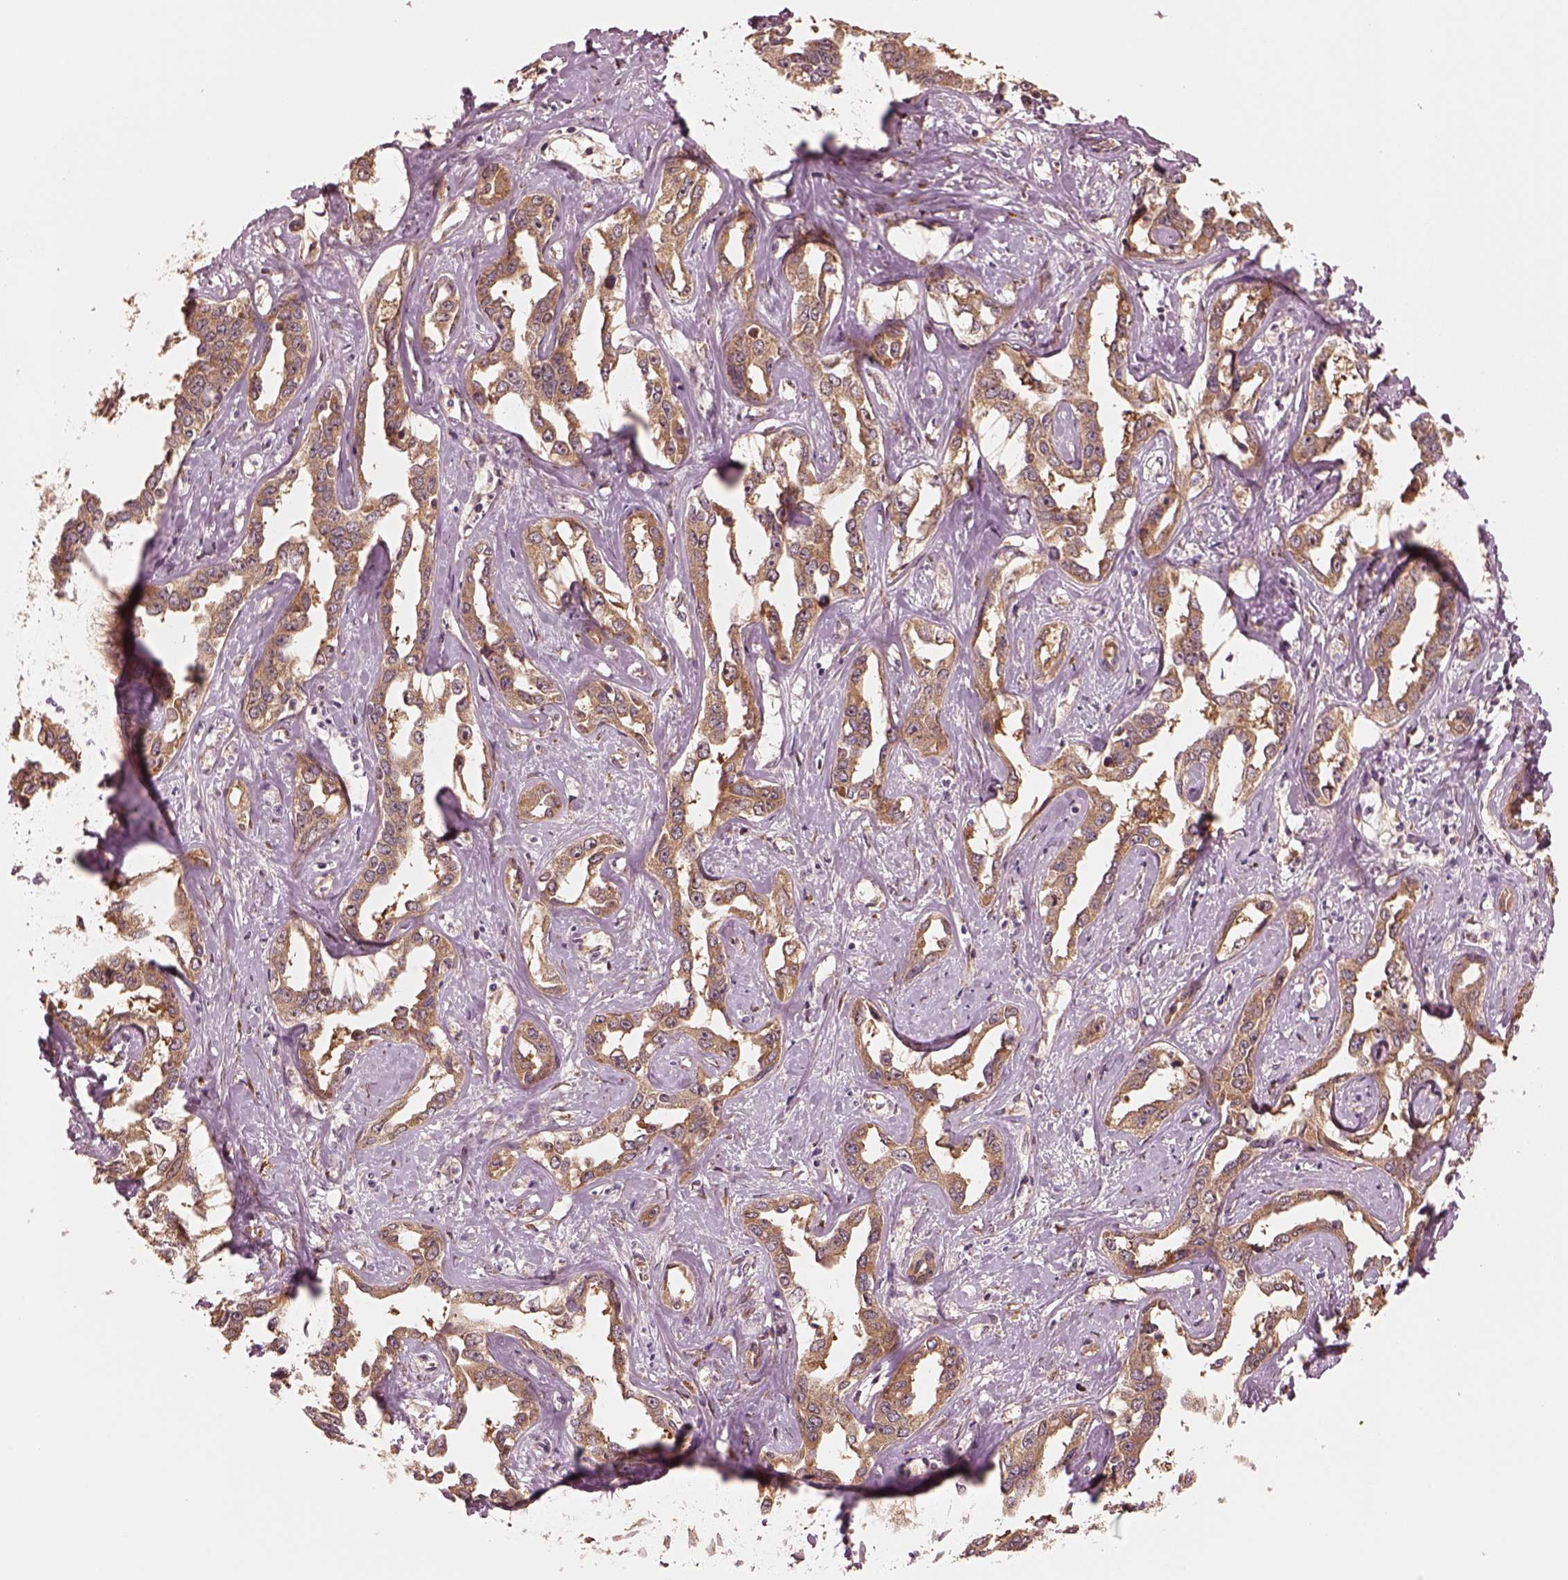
{"staining": {"intensity": "moderate", "quantity": ">75%", "location": "cytoplasmic/membranous"}, "tissue": "liver cancer", "cell_type": "Tumor cells", "image_type": "cancer", "snomed": [{"axis": "morphology", "description": "Cholangiocarcinoma"}, {"axis": "topography", "description": "Liver"}], "caption": "A brown stain highlights moderate cytoplasmic/membranous staining of a protein in human liver cholangiocarcinoma tumor cells.", "gene": "RPS5", "patient": {"sex": "male", "age": 59}}